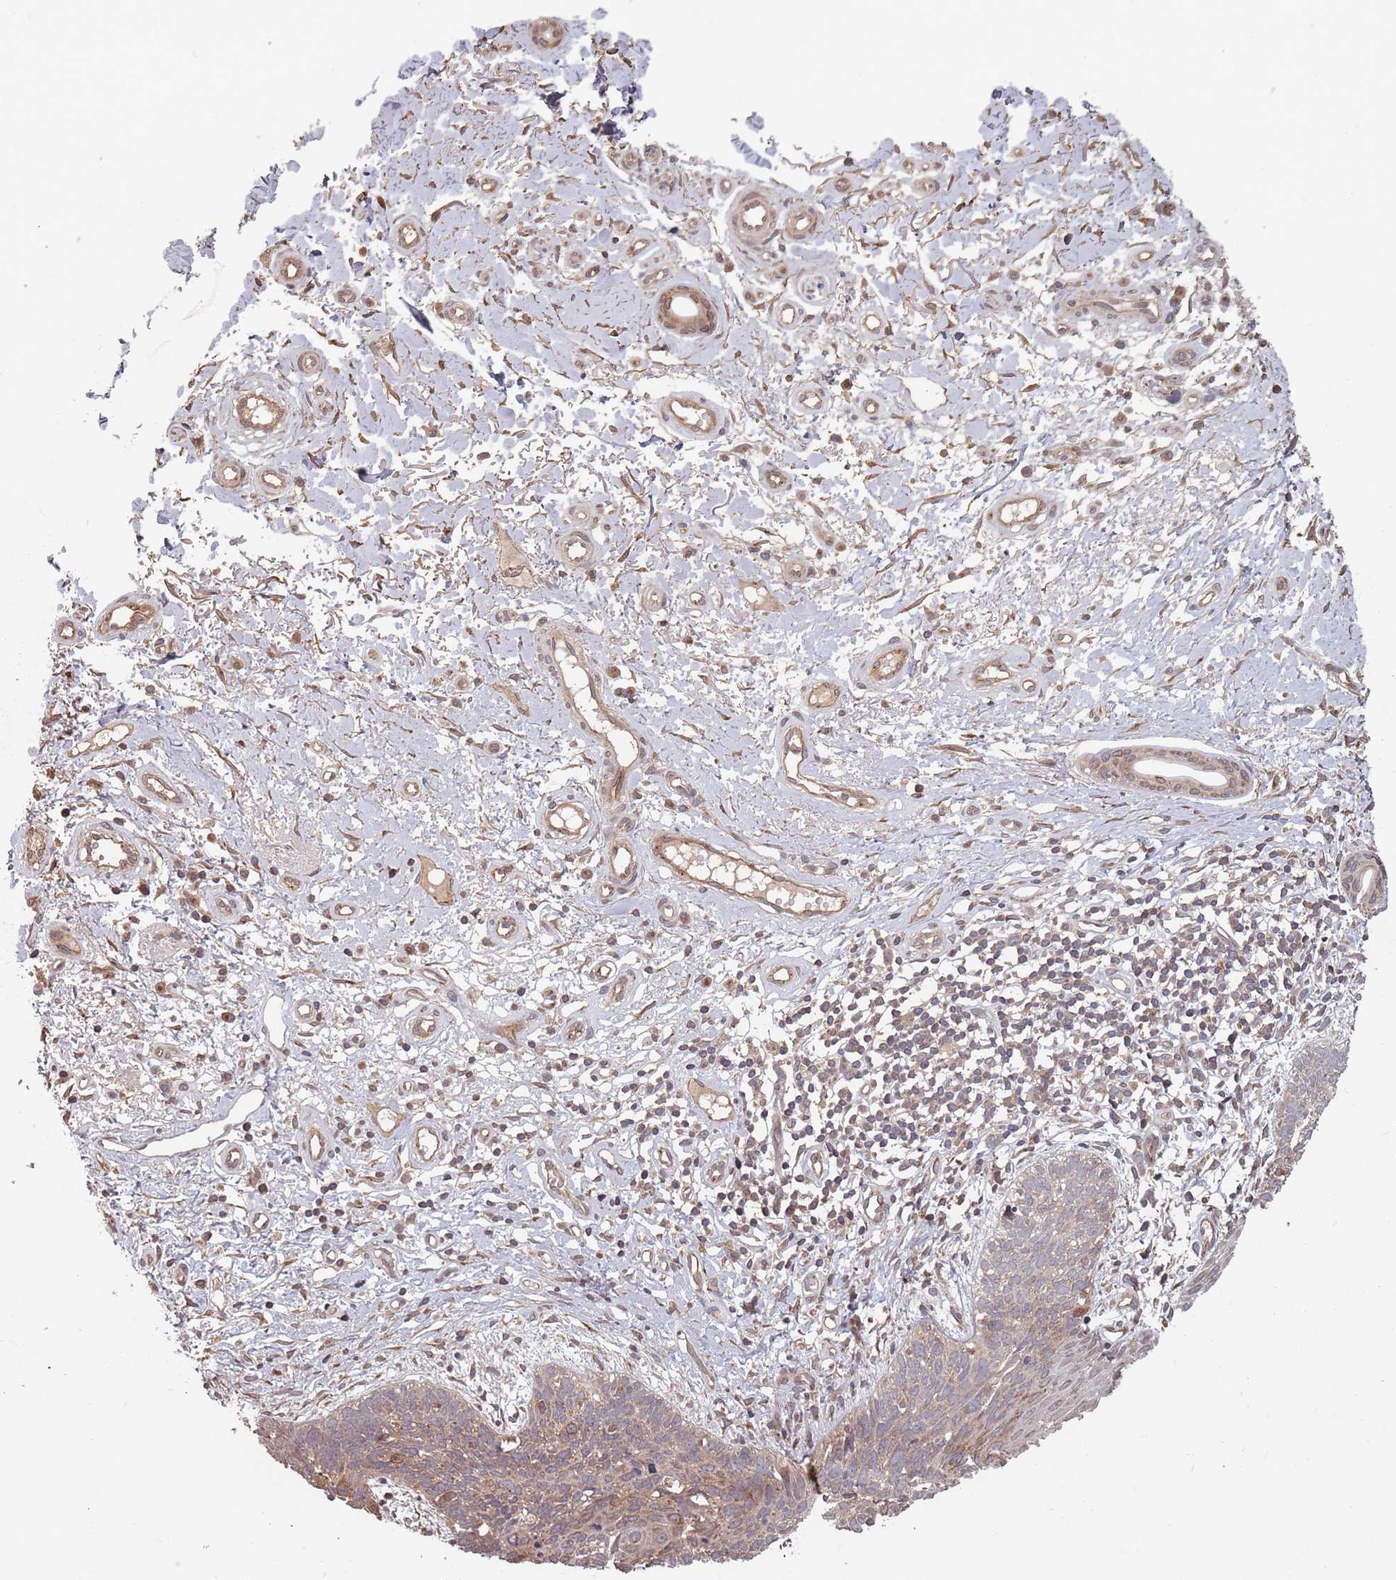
{"staining": {"intensity": "moderate", "quantity": "<25%", "location": "cytoplasmic/membranous"}, "tissue": "skin cancer", "cell_type": "Tumor cells", "image_type": "cancer", "snomed": [{"axis": "morphology", "description": "Basal cell carcinoma"}, {"axis": "topography", "description": "Skin"}], "caption": "Immunohistochemistry (DAB) staining of human skin basal cell carcinoma reveals moderate cytoplasmic/membranous protein staining in approximately <25% of tumor cells.", "gene": "C3orf14", "patient": {"sex": "male", "age": 78}}